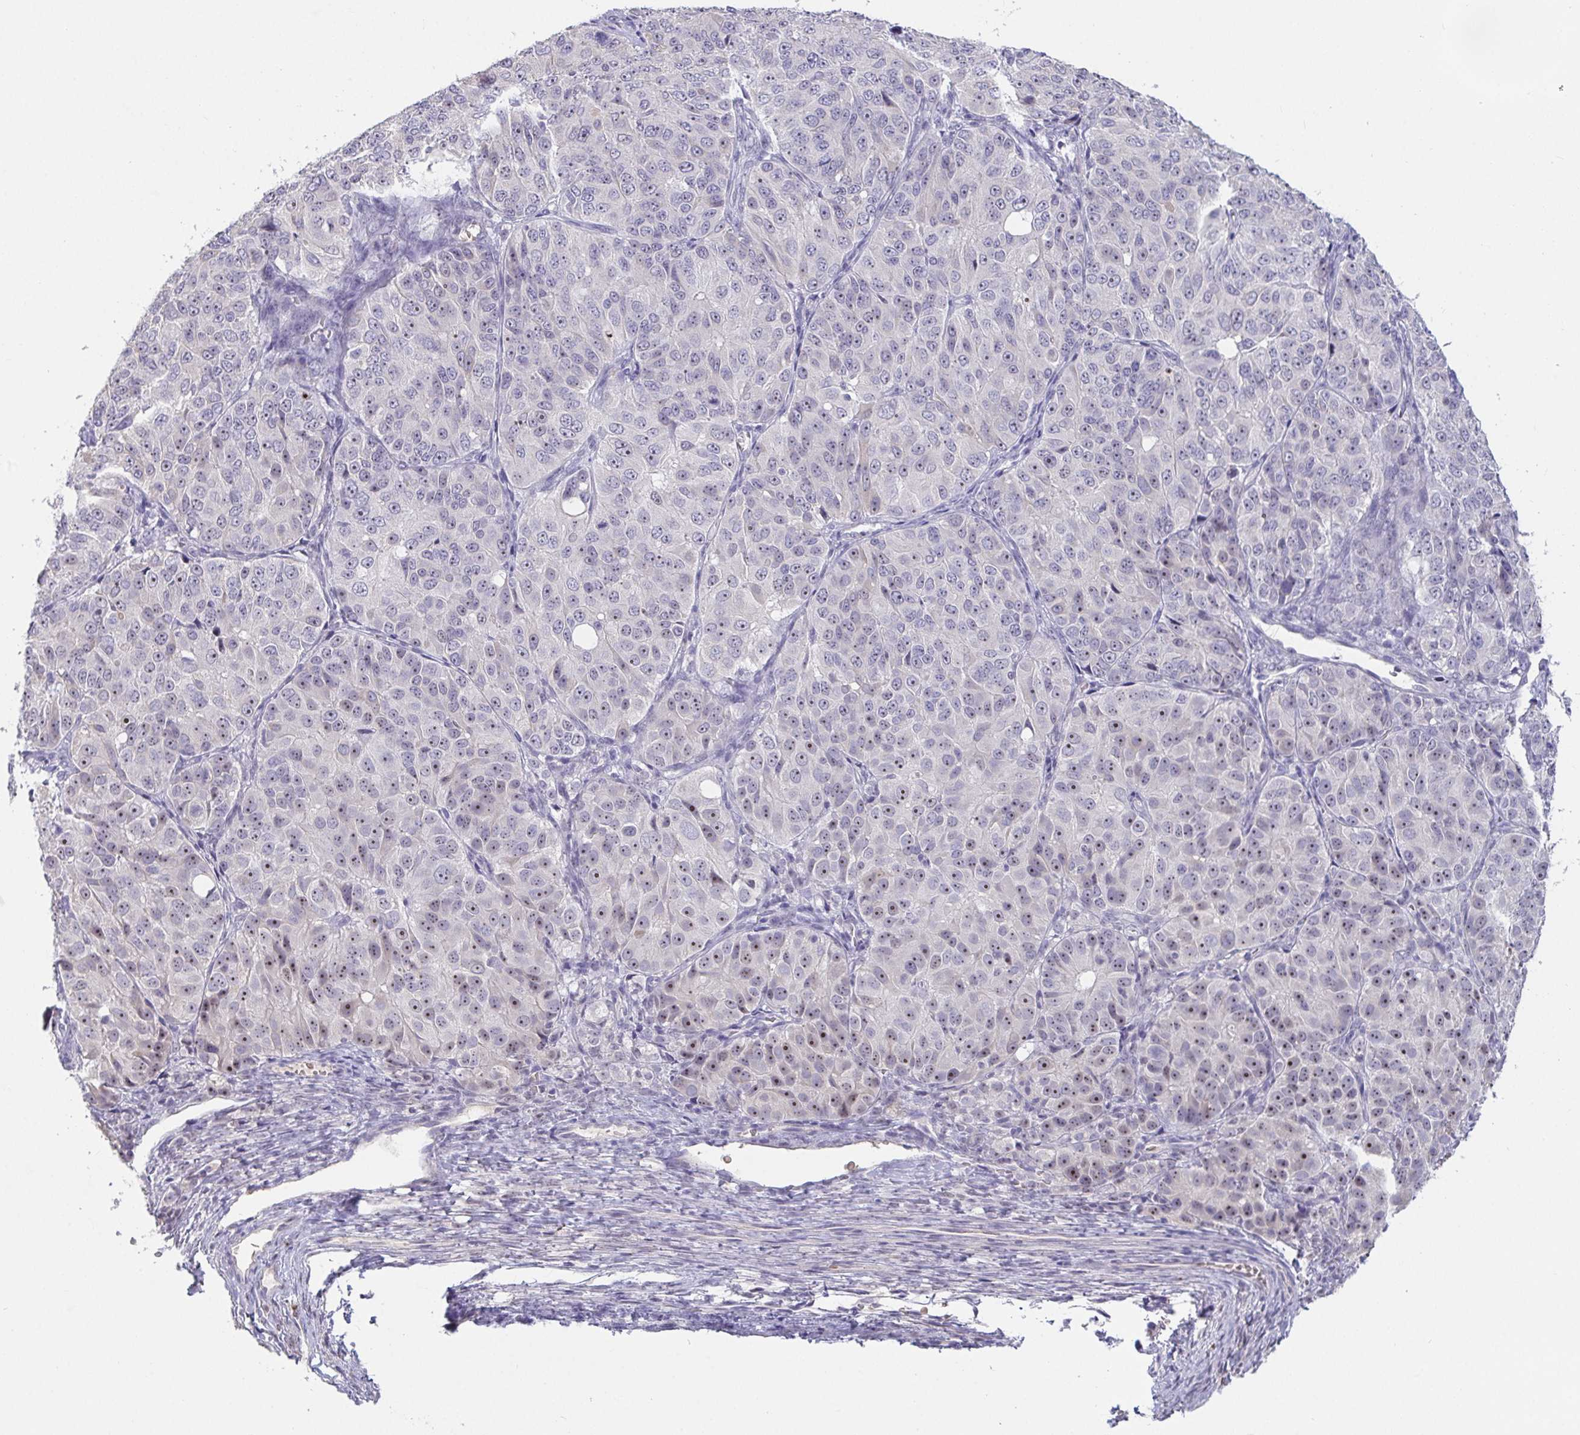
{"staining": {"intensity": "moderate", "quantity": "25%-75%", "location": "nuclear"}, "tissue": "ovarian cancer", "cell_type": "Tumor cells", "image_type": "cancer", "snomed": [{"axis": "morphology", "description": "Carcinoma, endometroid"}, {"axis": "topography", "description": "Ovary"}], "caption": "Protein analysis of endometroid carcinoma (ovarian) tissue demonstrates moderate nuclear staining in about 25%-75% of tumor cells. The staining was performed using DAB to visualize the protein expression in brown, while the nuclei were stained in blue with hematoxylin (Magnification: 20x).", "gene": "MYC", "patient": {"sex": "female", "age": 51}}